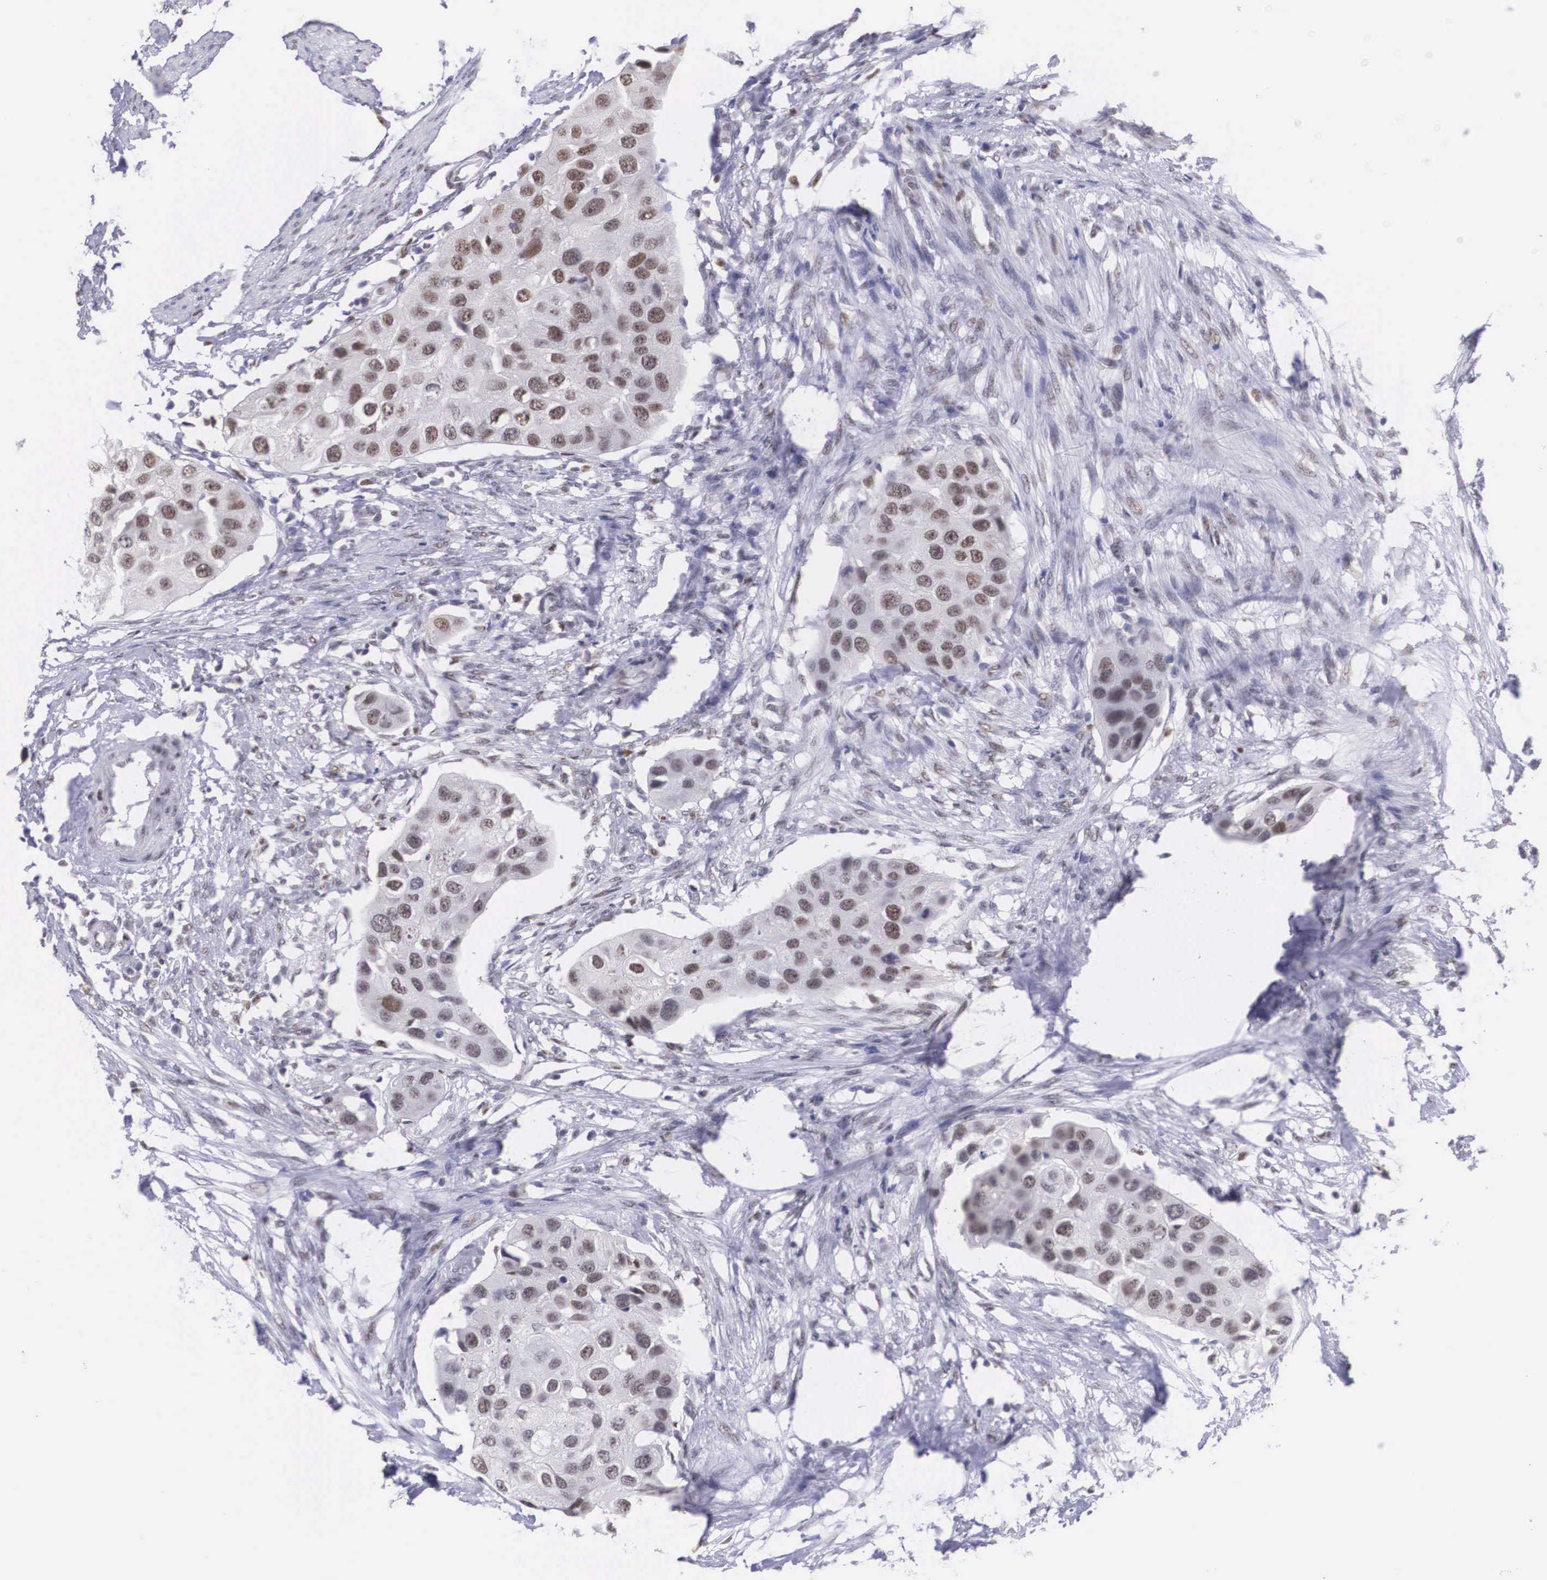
{"staining": {"intensity": "negative", "quantity": "none", "location": "none"}, "tissue": "urothelial cancer", "cell_type": "Tumor cells", "image_type": "cancer", "snomed": [{"axis": "morphology", "description": "Urothelial carcinoma, High grade"}, {"axis": "topography", "description": "Urinary bladder"}], "caption": "Immunohistochemistry image of neoplastic tissue: human high-grade urothelial carcinoma stained with DAB demonstrates no significant protein staining in tumor cells.", "gene": "ETV6", "patient": {"sex": "male", "age": 55}}